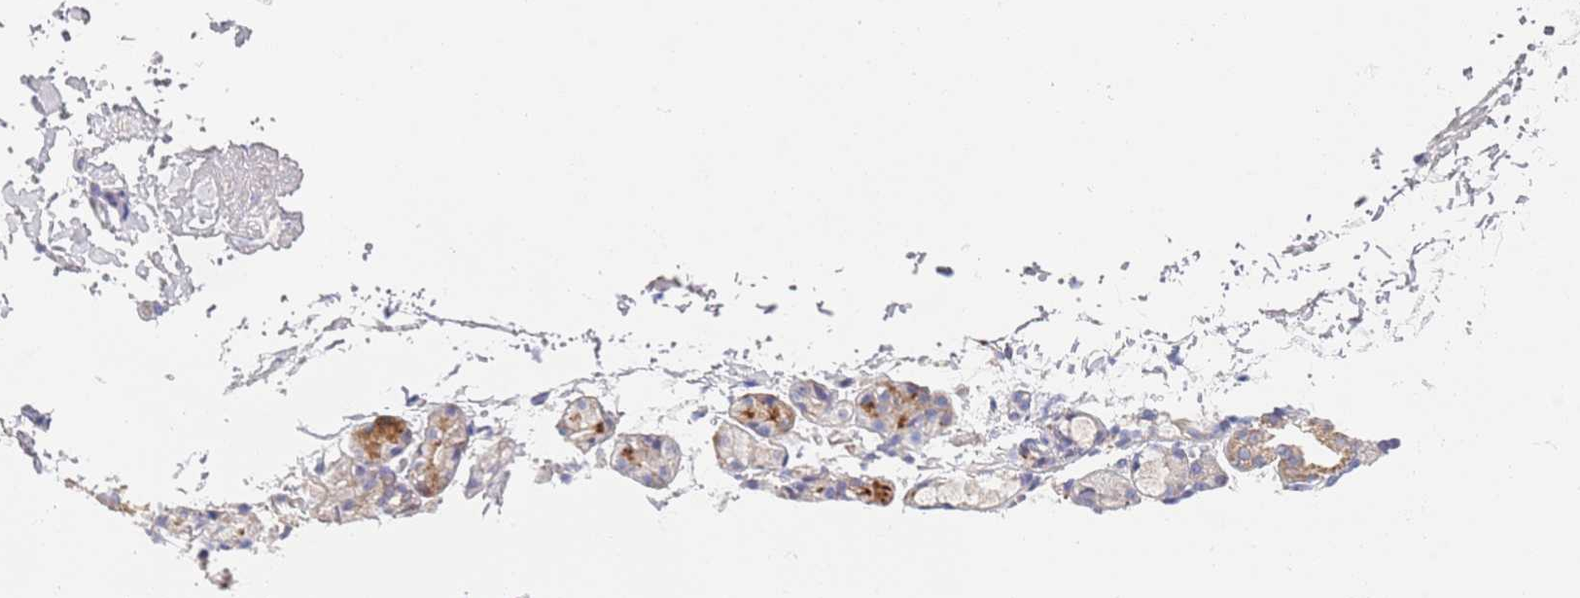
{"staining": {"intensity": "moderate", "quantity": "<25%", "location": "cytoplasmic/membranous"}, "tissue": "salivary gland", "cell_type": "Glandular cells", "image_type": "normal", "snomed": [{"axis": "morphology", "description": "Normal tissue, NOS"}, {"axis": "topography", "description": "Salivary gland"}], "caption": "Moderate cytoplasmic/membranous positivity is appreciated in approximately <25% of glandular cells in unremarkable salivary gland. Immunohistochemistry stains the protein of interest in brown and the nuclei are stained blue.", "gene": "PWWP3A", "patient": {"sex": "male", "age": 63}}